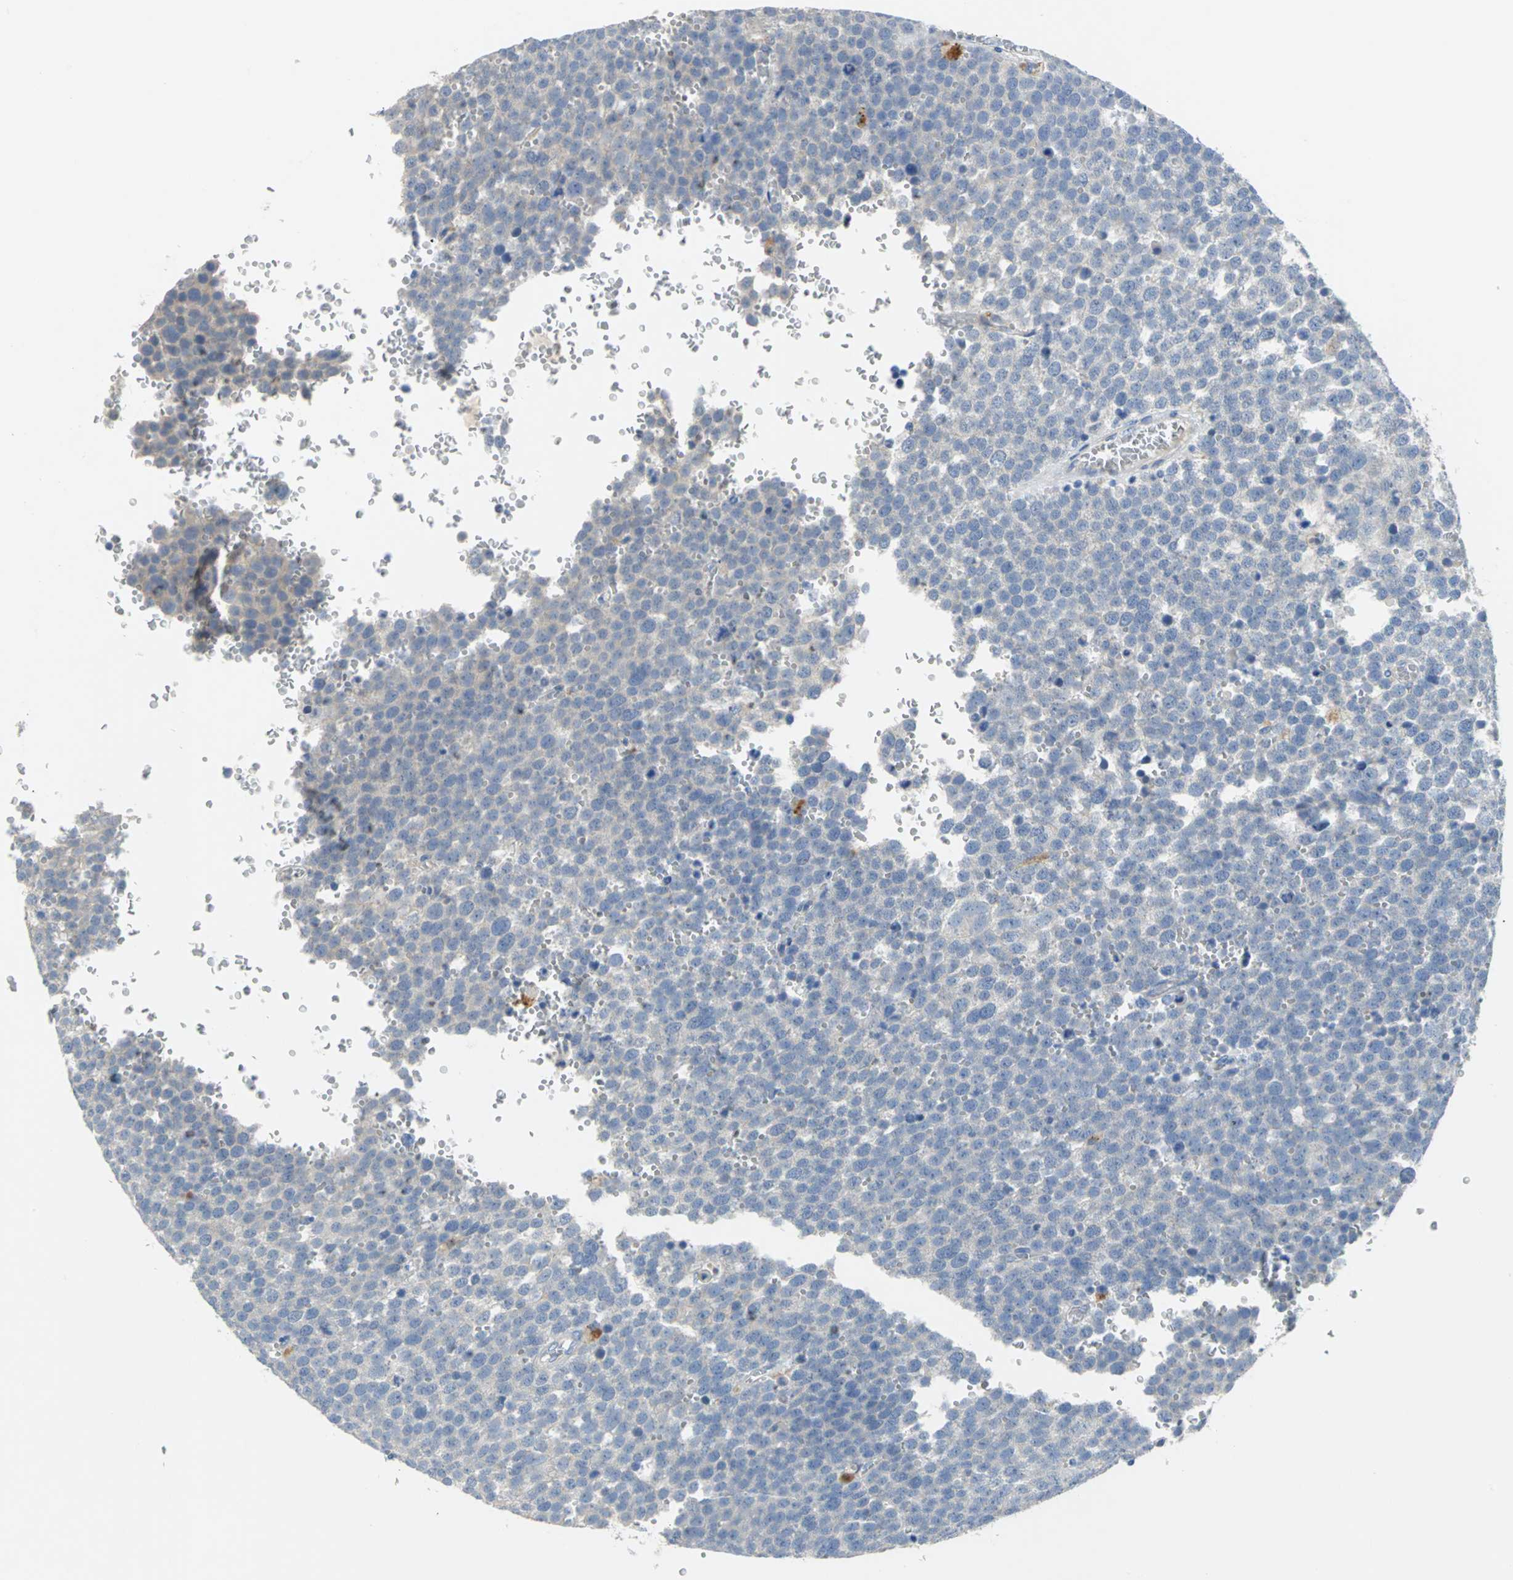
{"staining": {"intensity": "negative", "quantity": "none", "location": "none"}, "tissue": "testis cancer", "cell_type": "Tumor cells", "image_type": "cancer", "snomed": [{"axis": "morphology", "description": "Seminoma, NOS"}, {"axis": "topography", "description": "Testis"}], "caption": "This micrograph is of testis cancer (seminoma) stained with IHC to label a protein in brown with the nuclei are counter-stained blue. There is no positivity in tumor cells.", "gene": "IL17RB", "patient": {"sex": "male", "age": 71}}